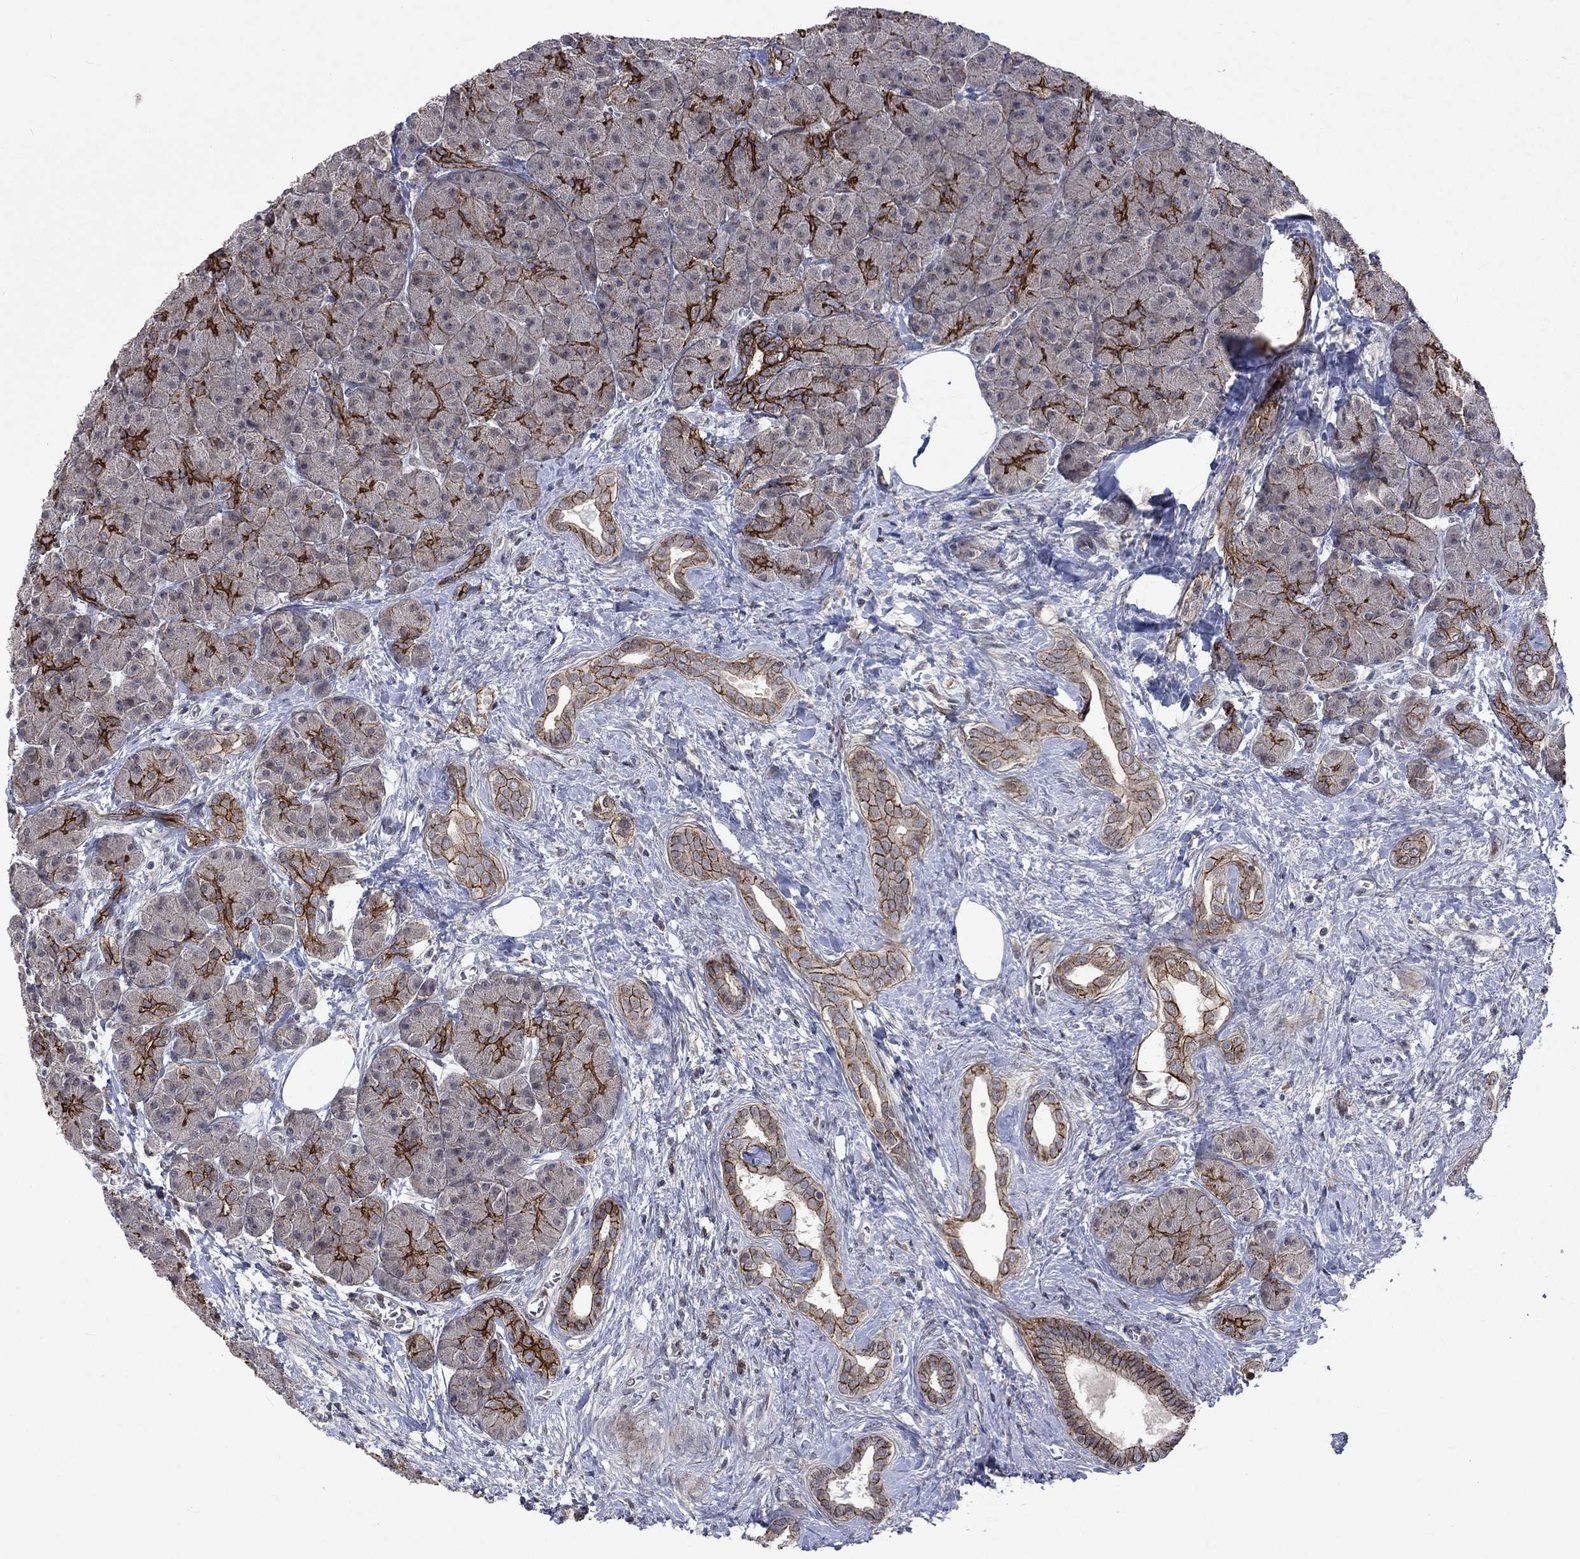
{"staining": {"intensity": "strong", "quantity": "<25%", "location": "cytoplasmic/membranous"}, "tissue": "pancreas", "cell_type": "Exocrine glandular cells", "image_type": "normal", "snomed": [{"axis": "morphology", "description": "Normal tissue, NOS"}, {"axis": "topography", "description": "Pancreas"}], "caption": "Exocrine glandular cells exhibit strong cytoplasmic/membranous expression in approximately <25% of cells in benign pancreas.", "gene": "PPP1R9A", "patient": {"sex": "male", "age": 61}}